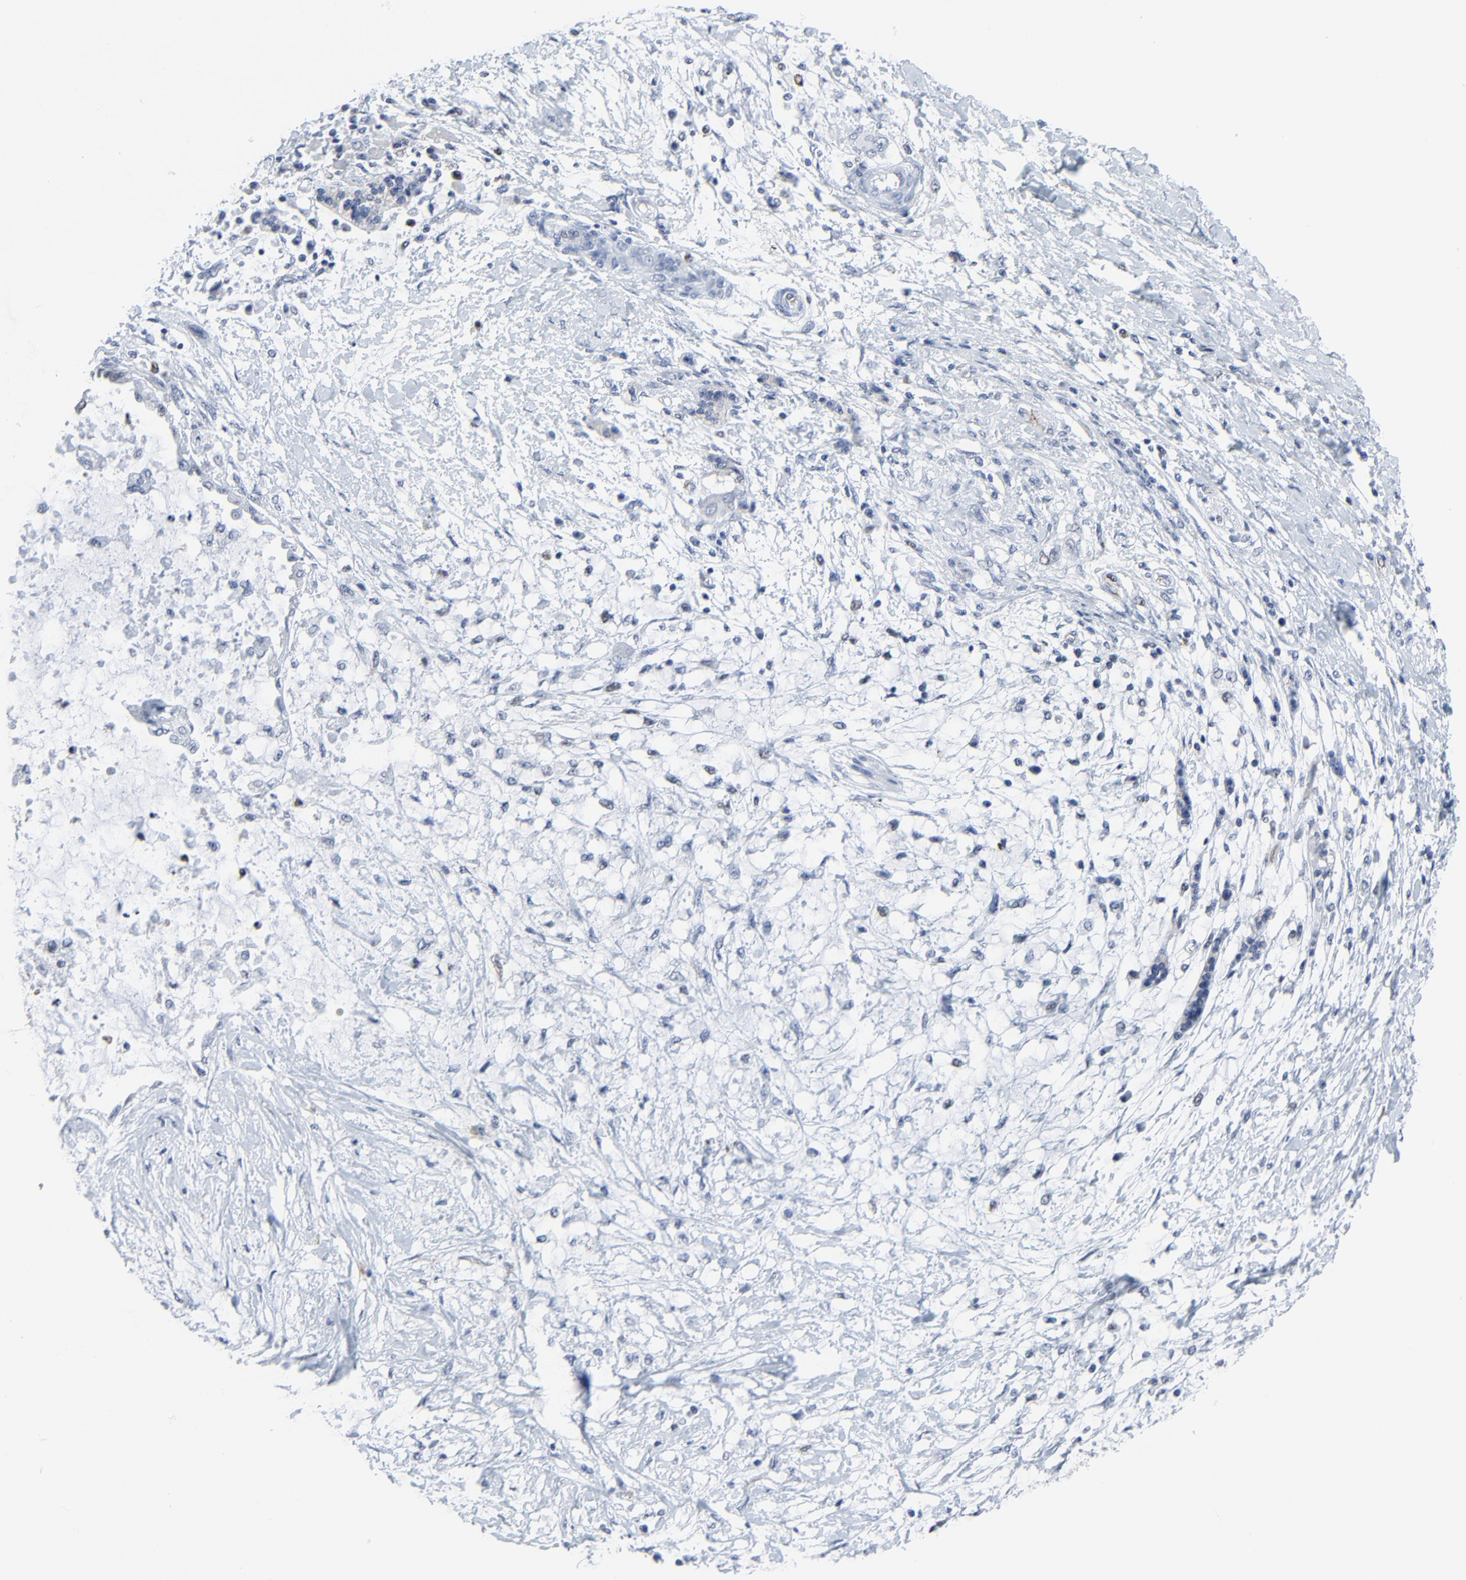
{"staining": {"intensity": "negative", "quantity": "none", "location": "none"}, "tissue": "pancreatic cancer", "cell_type": "Tumor cells", "image_type": "cancer", "snomed": [{"axis": "morphology", "description": "Adenocarcinoma, NOS"}, {"axis": "topography", "description": "Pancreas"}], "caption": "The histopathology image exhibits no staining of tumor cells in pancreatic cancer.", "gene": "BIRC3", "patient": {"sex": "female", "age": 64}}